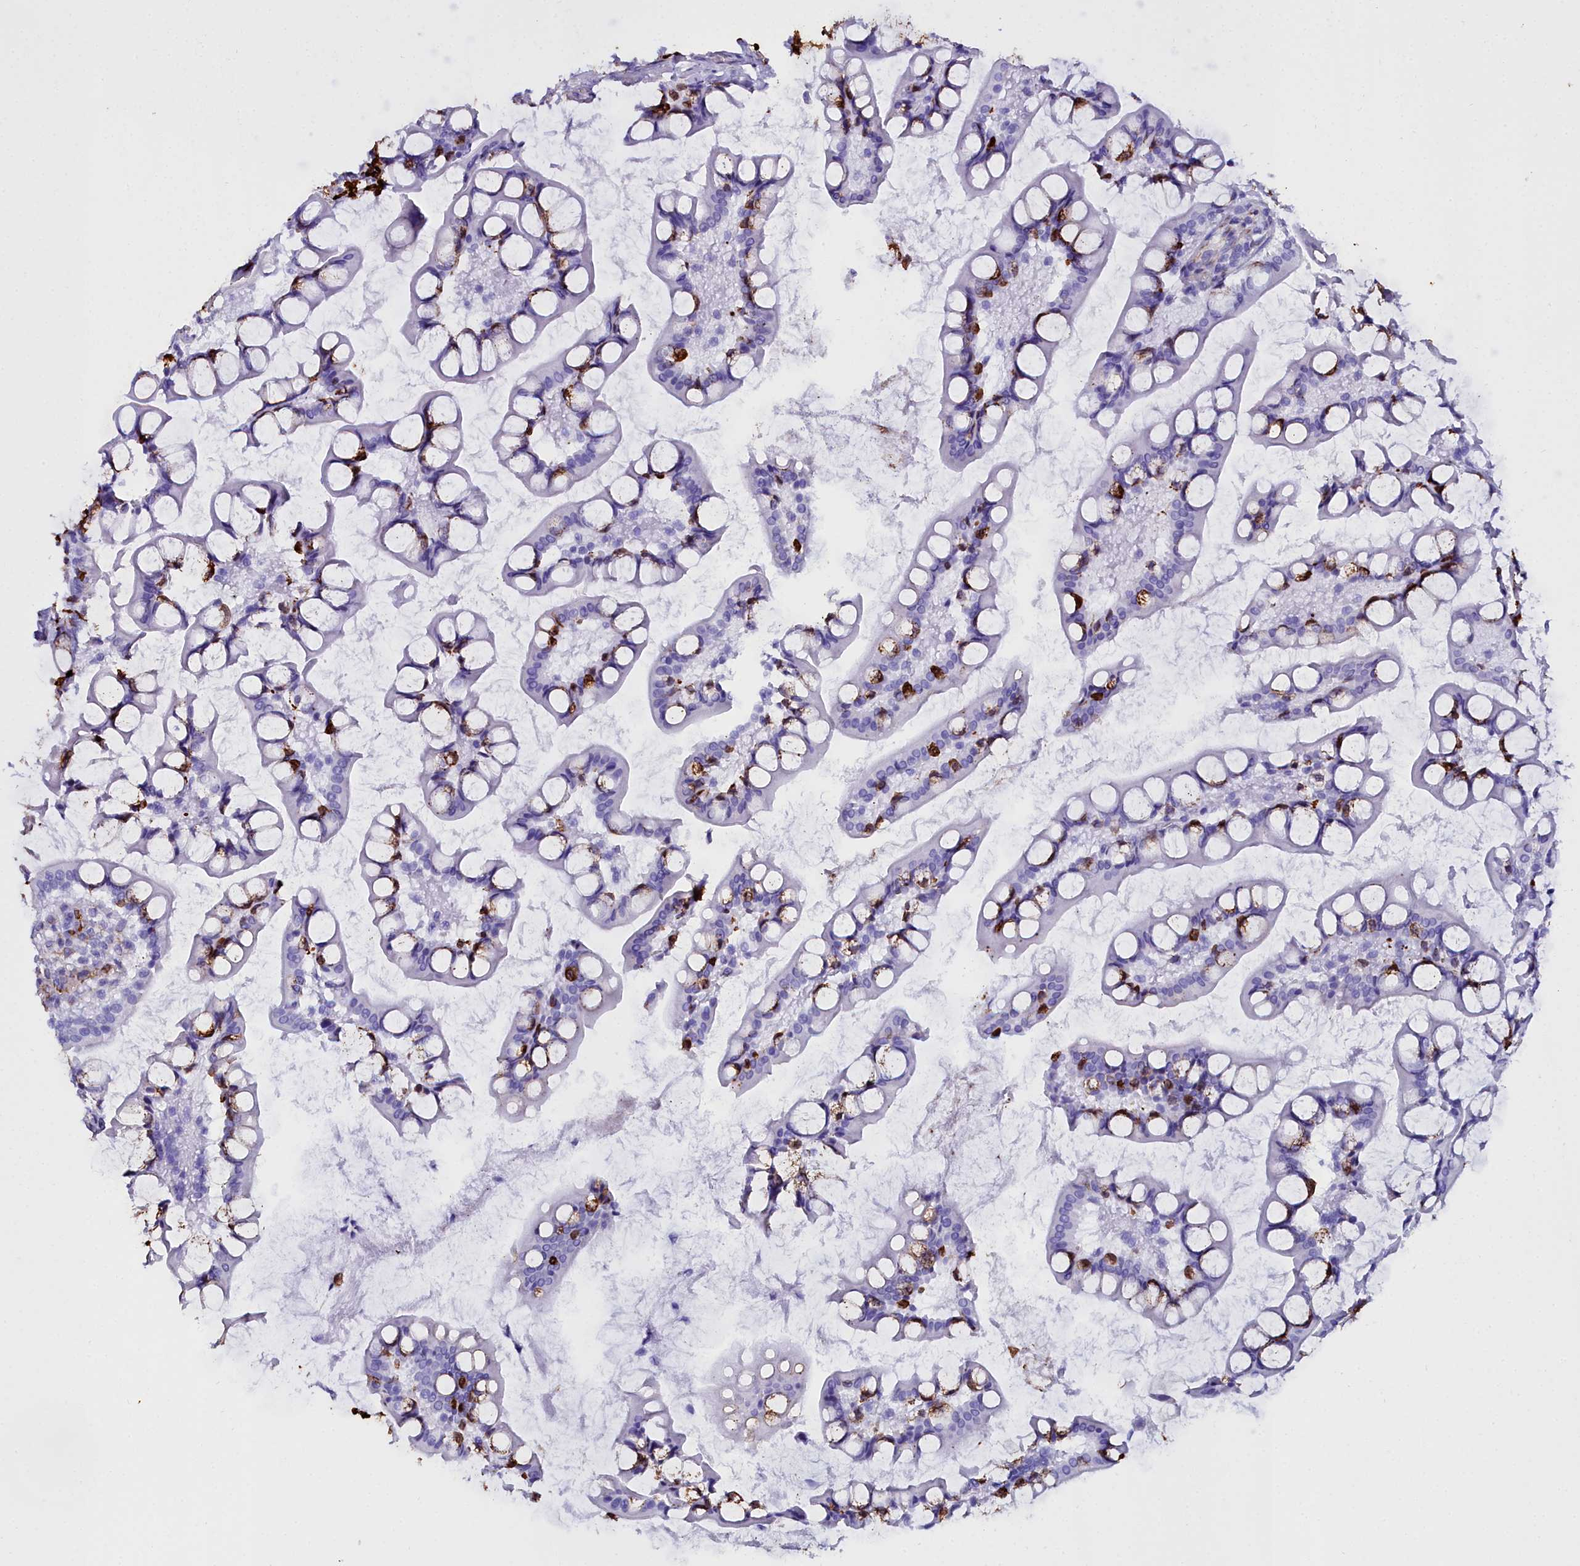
{"staining": {"intensity": "strong", "quantity": "<25%", "location": "cytoplasmic/membranous"}, "tissue": "small intestine", "cell_type": "Glandular cells", "image_type": "normal", "snomed": [{"axis": "morphology", "description": "Normal tissue, NOS"}, {"axis": "topography", "description": "Small intestine"}], "caption": "A medium amount of strong cytoplasmic/membranous expression is seen in approximately <25% of glandular cells in unremarkable small intestine. (DAB (3,3'-diaminobenzidine) = brown stain, brightfield microscopy at high magnification).", "gene": "TXNDC5", "patient": {"sex": "male", "age": 52}}